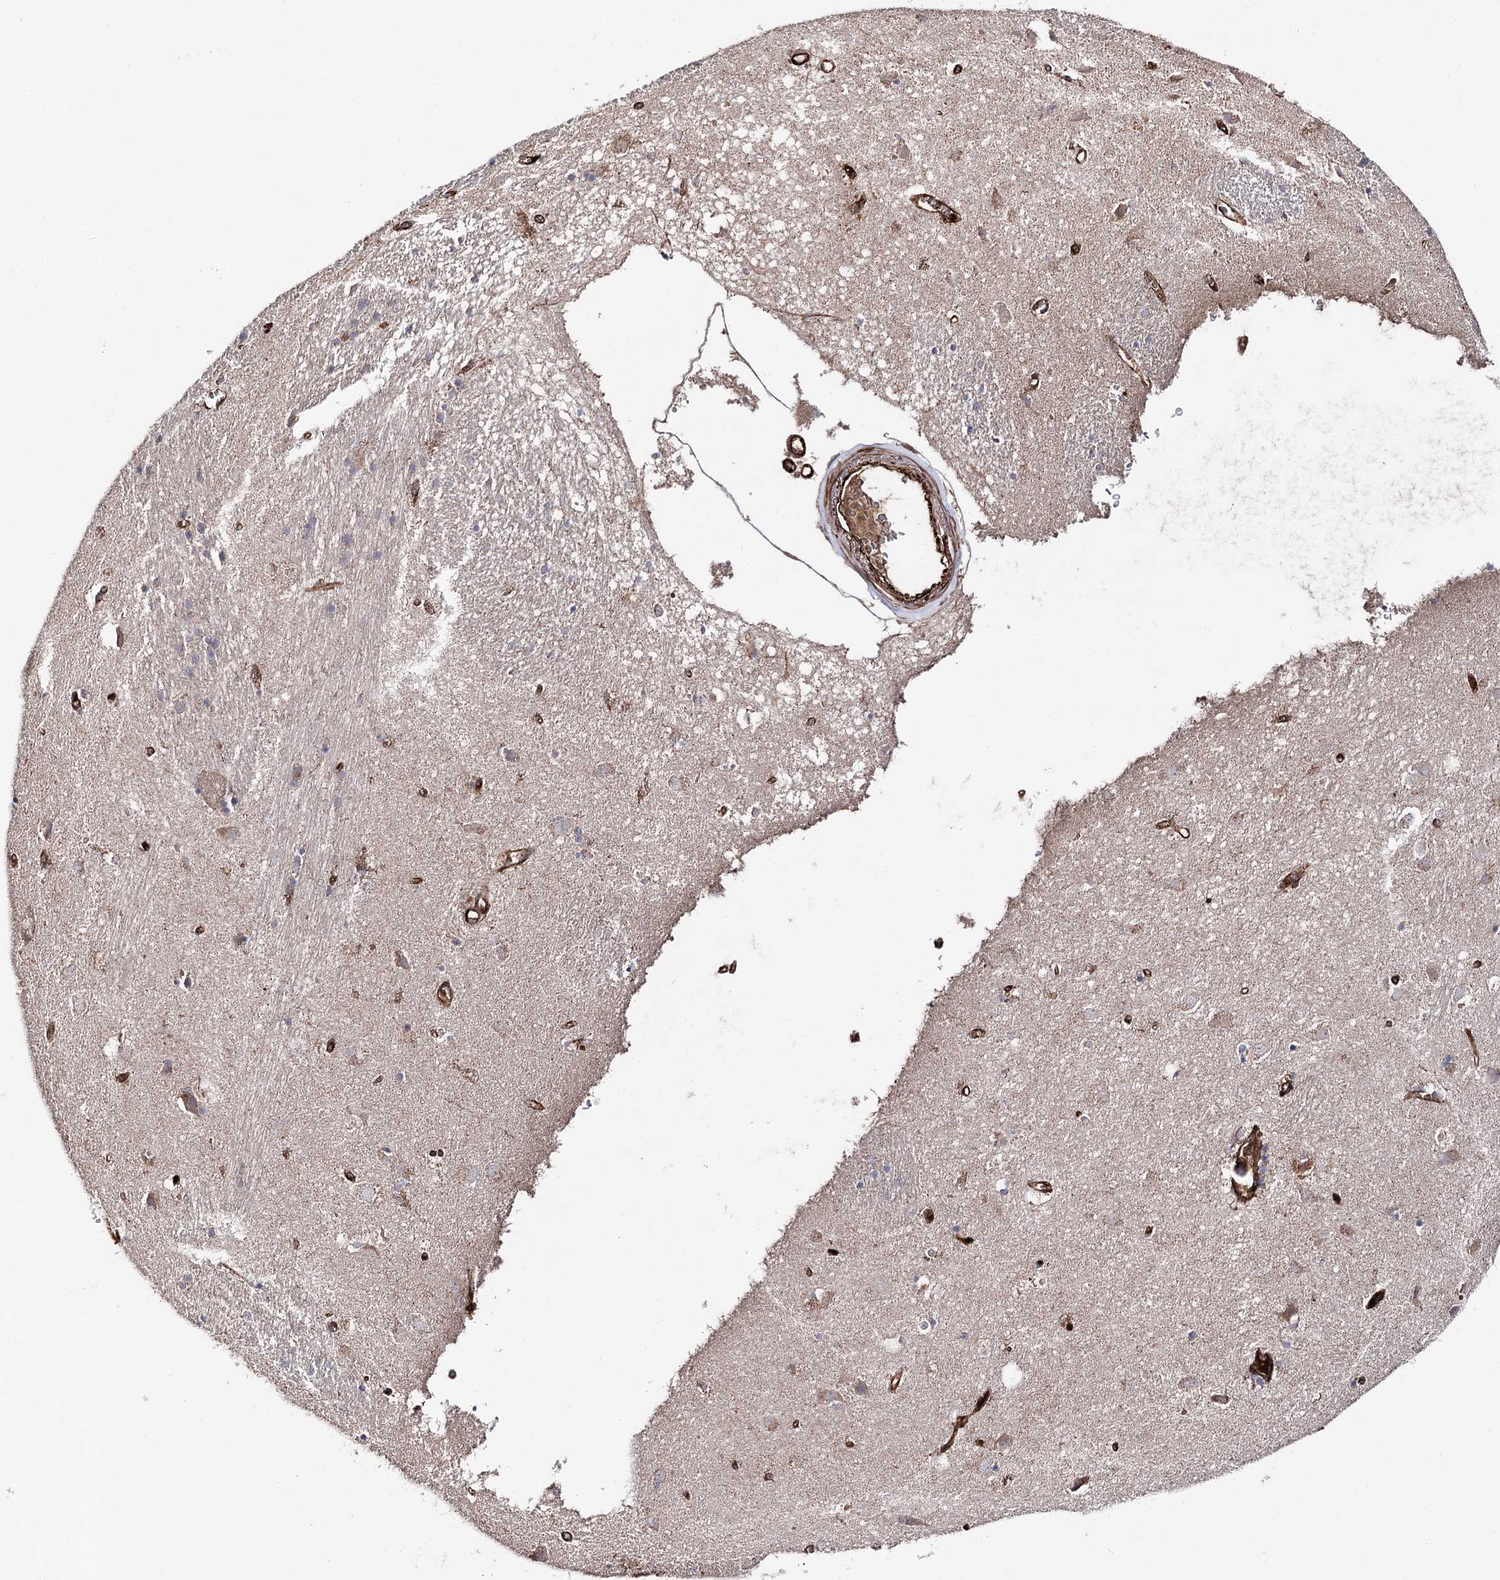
{"staining": {"intensity": "weak", "quantity": "<25%", "location": "cytoplasmic/membranous"}, "tissue": "caudate", "cell_type": "Glial cells", "image_type": "normal", "snomed": [{"axis": "morphology", "description": "Normal tissue, NOS"}, {"axis": "topography", "description": "Lateral ventricle wall"}], "caption": "DAB immunohistochemical staining of unremarkable caudate reveals no significant staining in glial cells.", "gene": "MIB1", "patient": {"sex": "male", "age": 70}}